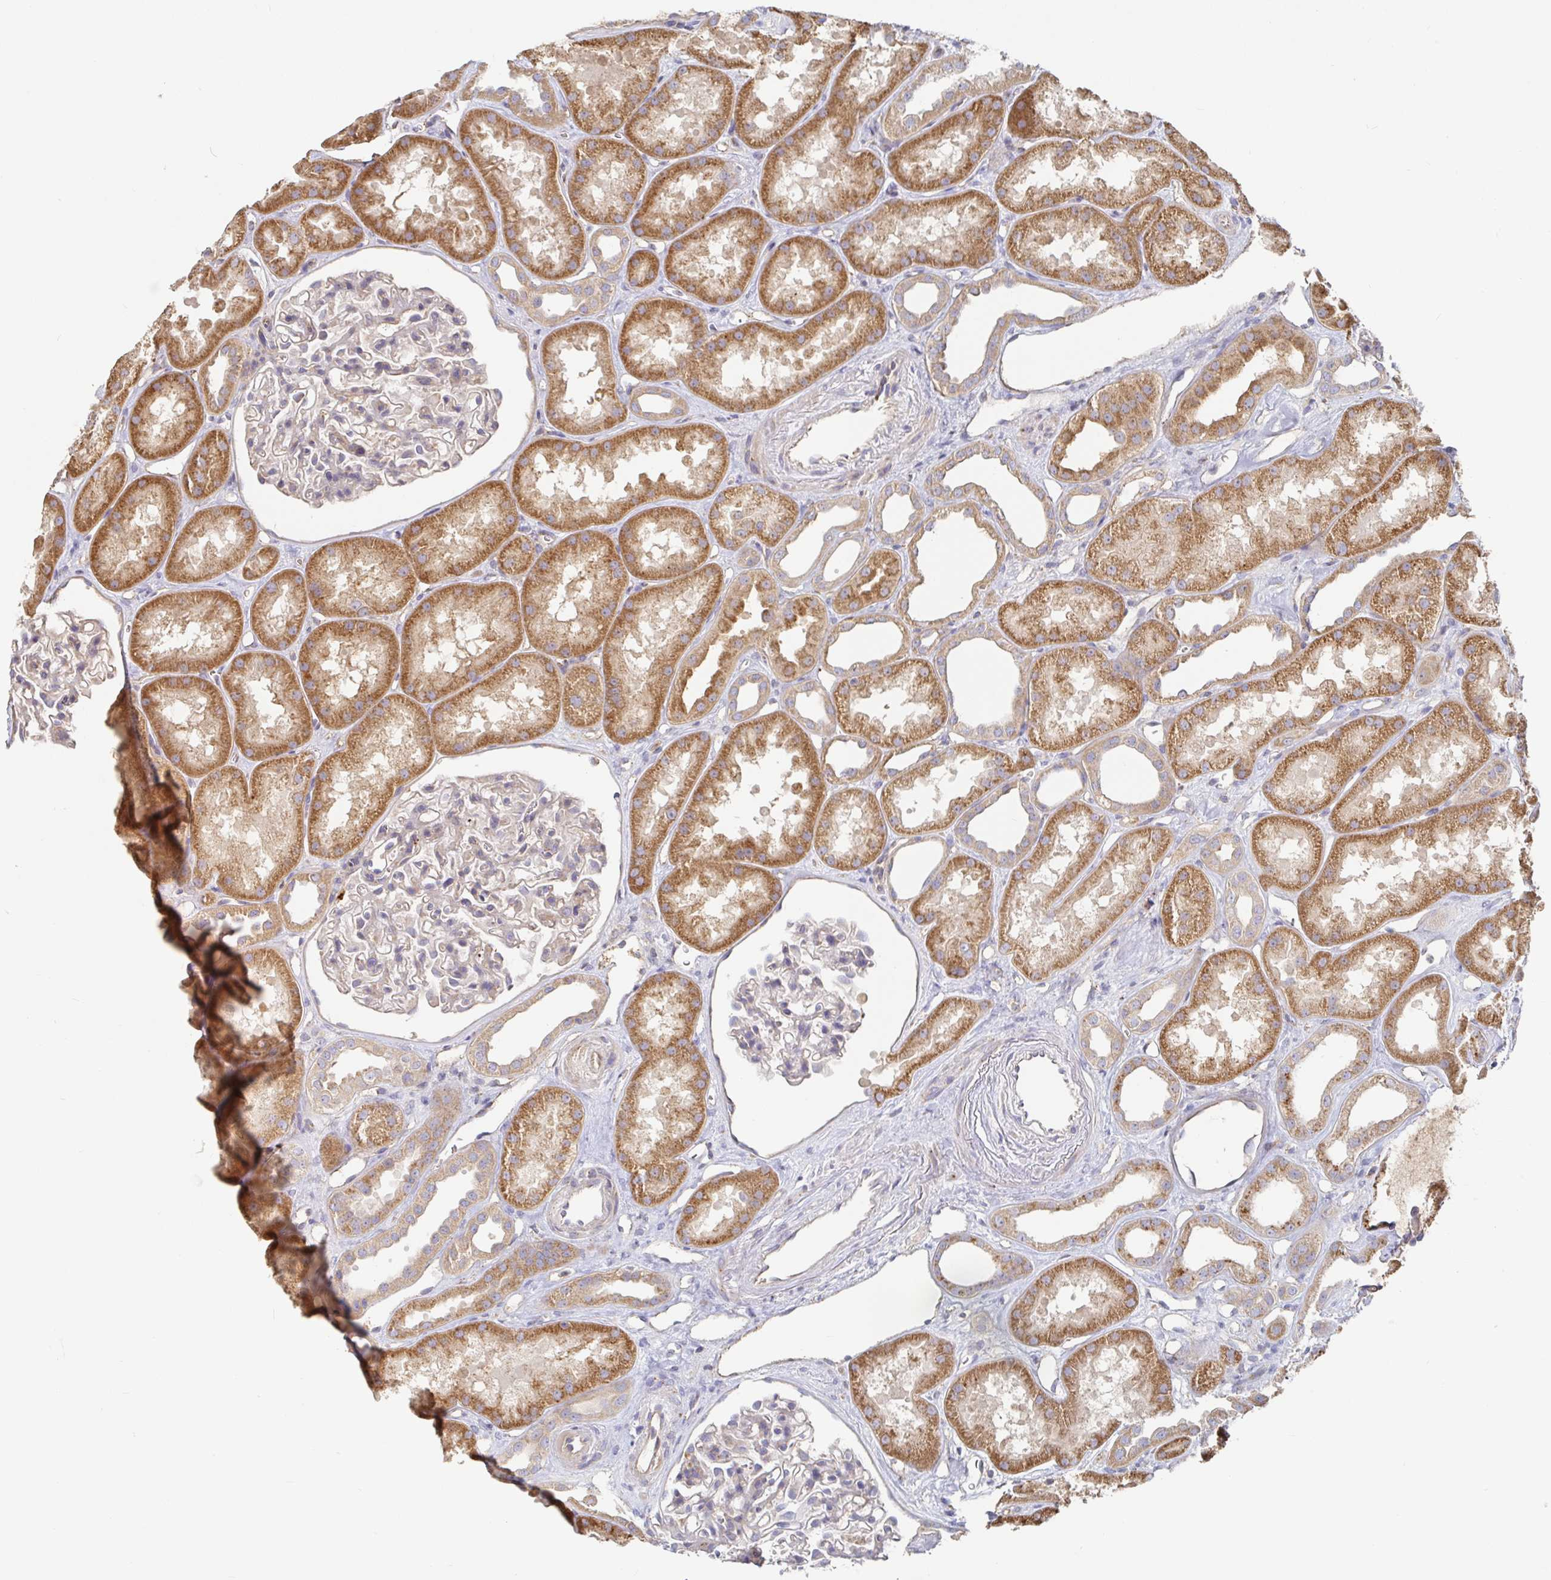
{"staining": {"intensity": "weak", "quantity": "<25%", "location": "cytoplasmic/membranous"}, "tissue": "kidney", "cell_type": "Cells in glomeruli", "image_type": "normal", "snomed": [{"axis": "morphology", "description": "Normal tissue, NOS"}, {"axis": "topography", "description": "Kidney"}], "caption": "This image is of benign kidney stained with immunohistochemistry (IHC) to label a protein in brown with the nuclei are counter-stained blue. There is no positivity in cells in glomeruli. (Immunohistochemistry, brightfield microscopy, high magnification).", "gene": "IRAK2", "patient": {"sex": "male", "age": 61}}